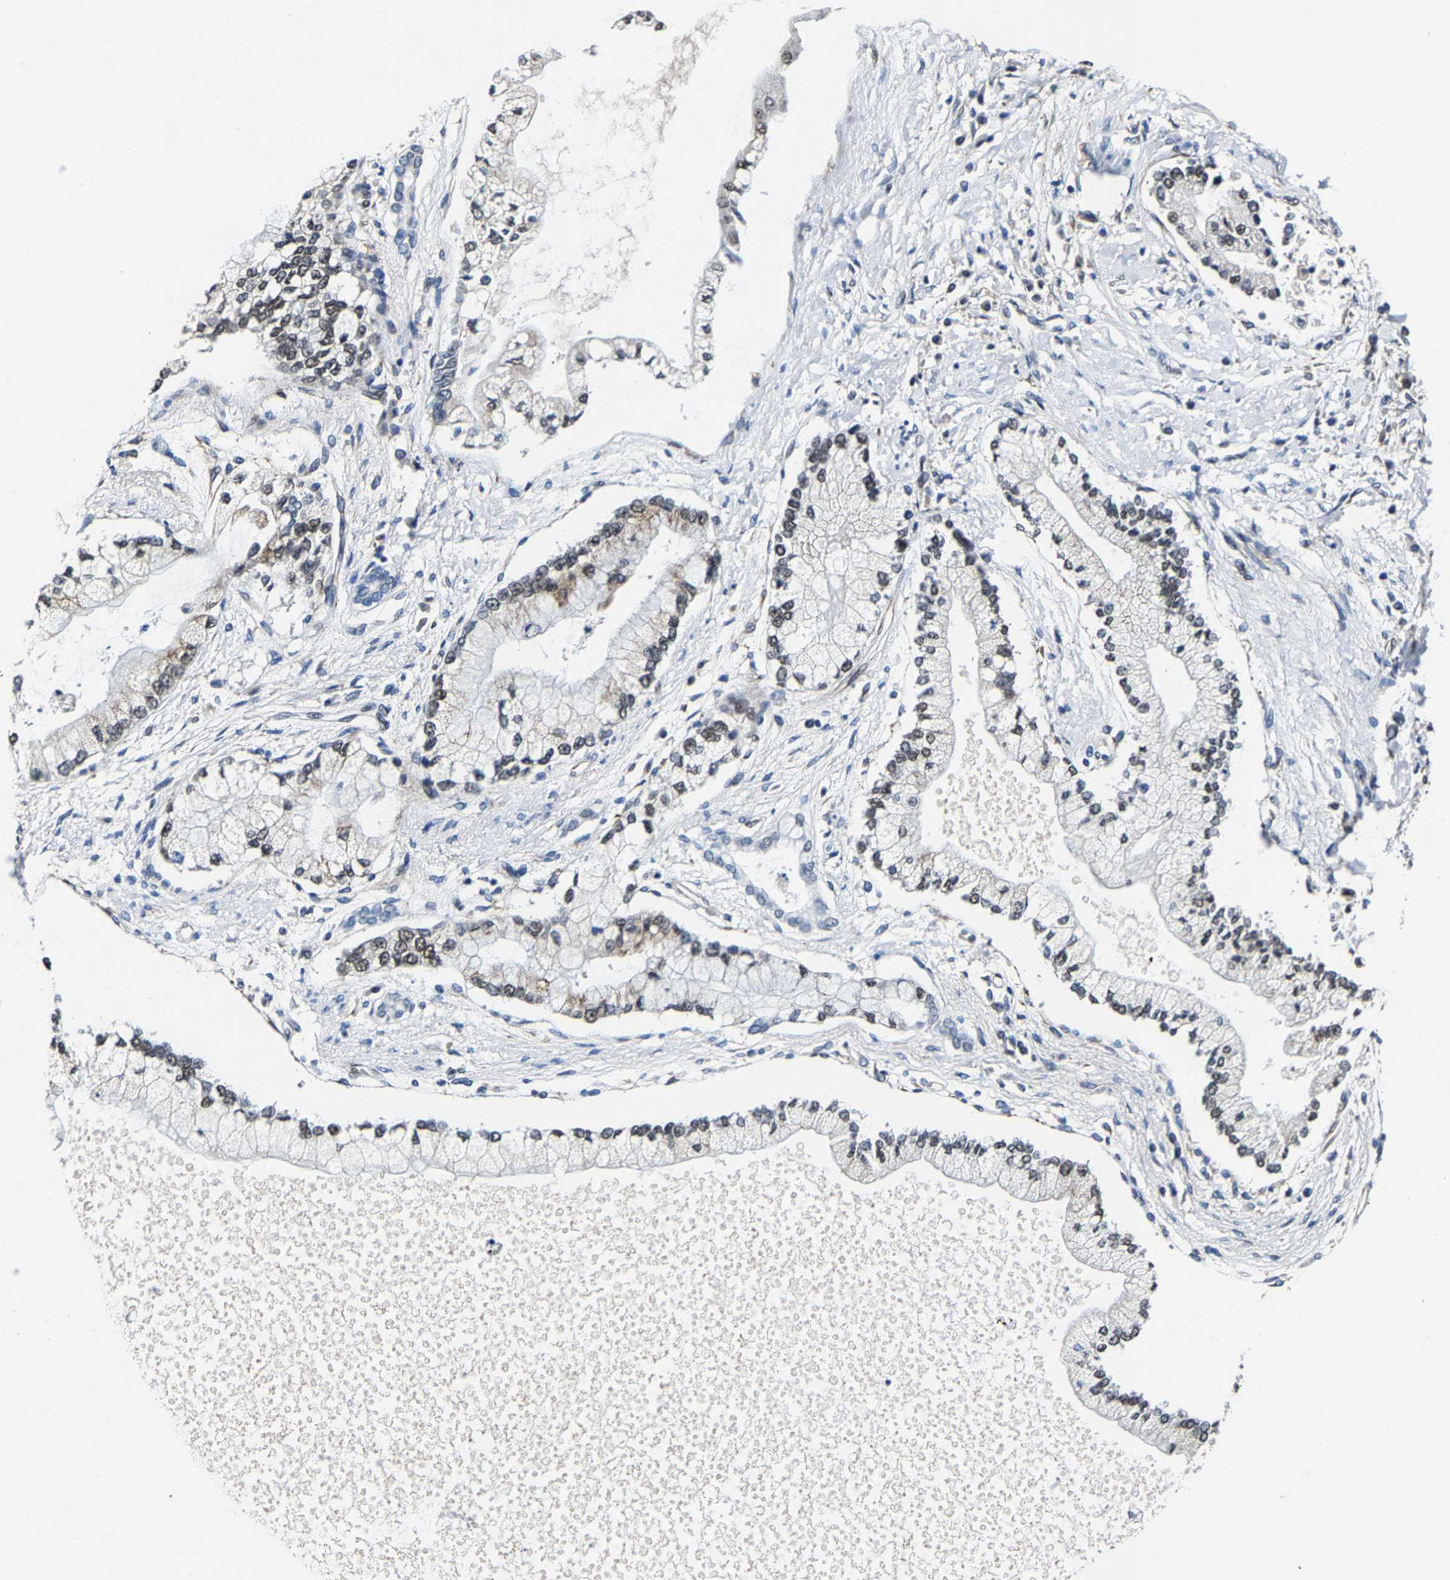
{"staining": {"intensity": "weak", "quantity": "25%-75%", "location": "nuclear"}, "tissue": "liver cancer", "cell_type": "Tumor cells", "image_type": "cancer", "snomed": [{"axis": "morphology", "description": "Cholangiocarcinoma"}, {"axis": "topography", "description": "Liver"}], "caption": "Human cholangiocarcinoma (liver) stained with a brown dye shows weak nuclear positive positivity in about 25%-75% of tumor cells.", "gene": "METTL1", "patient": {"sex": "male", "age": 50}}